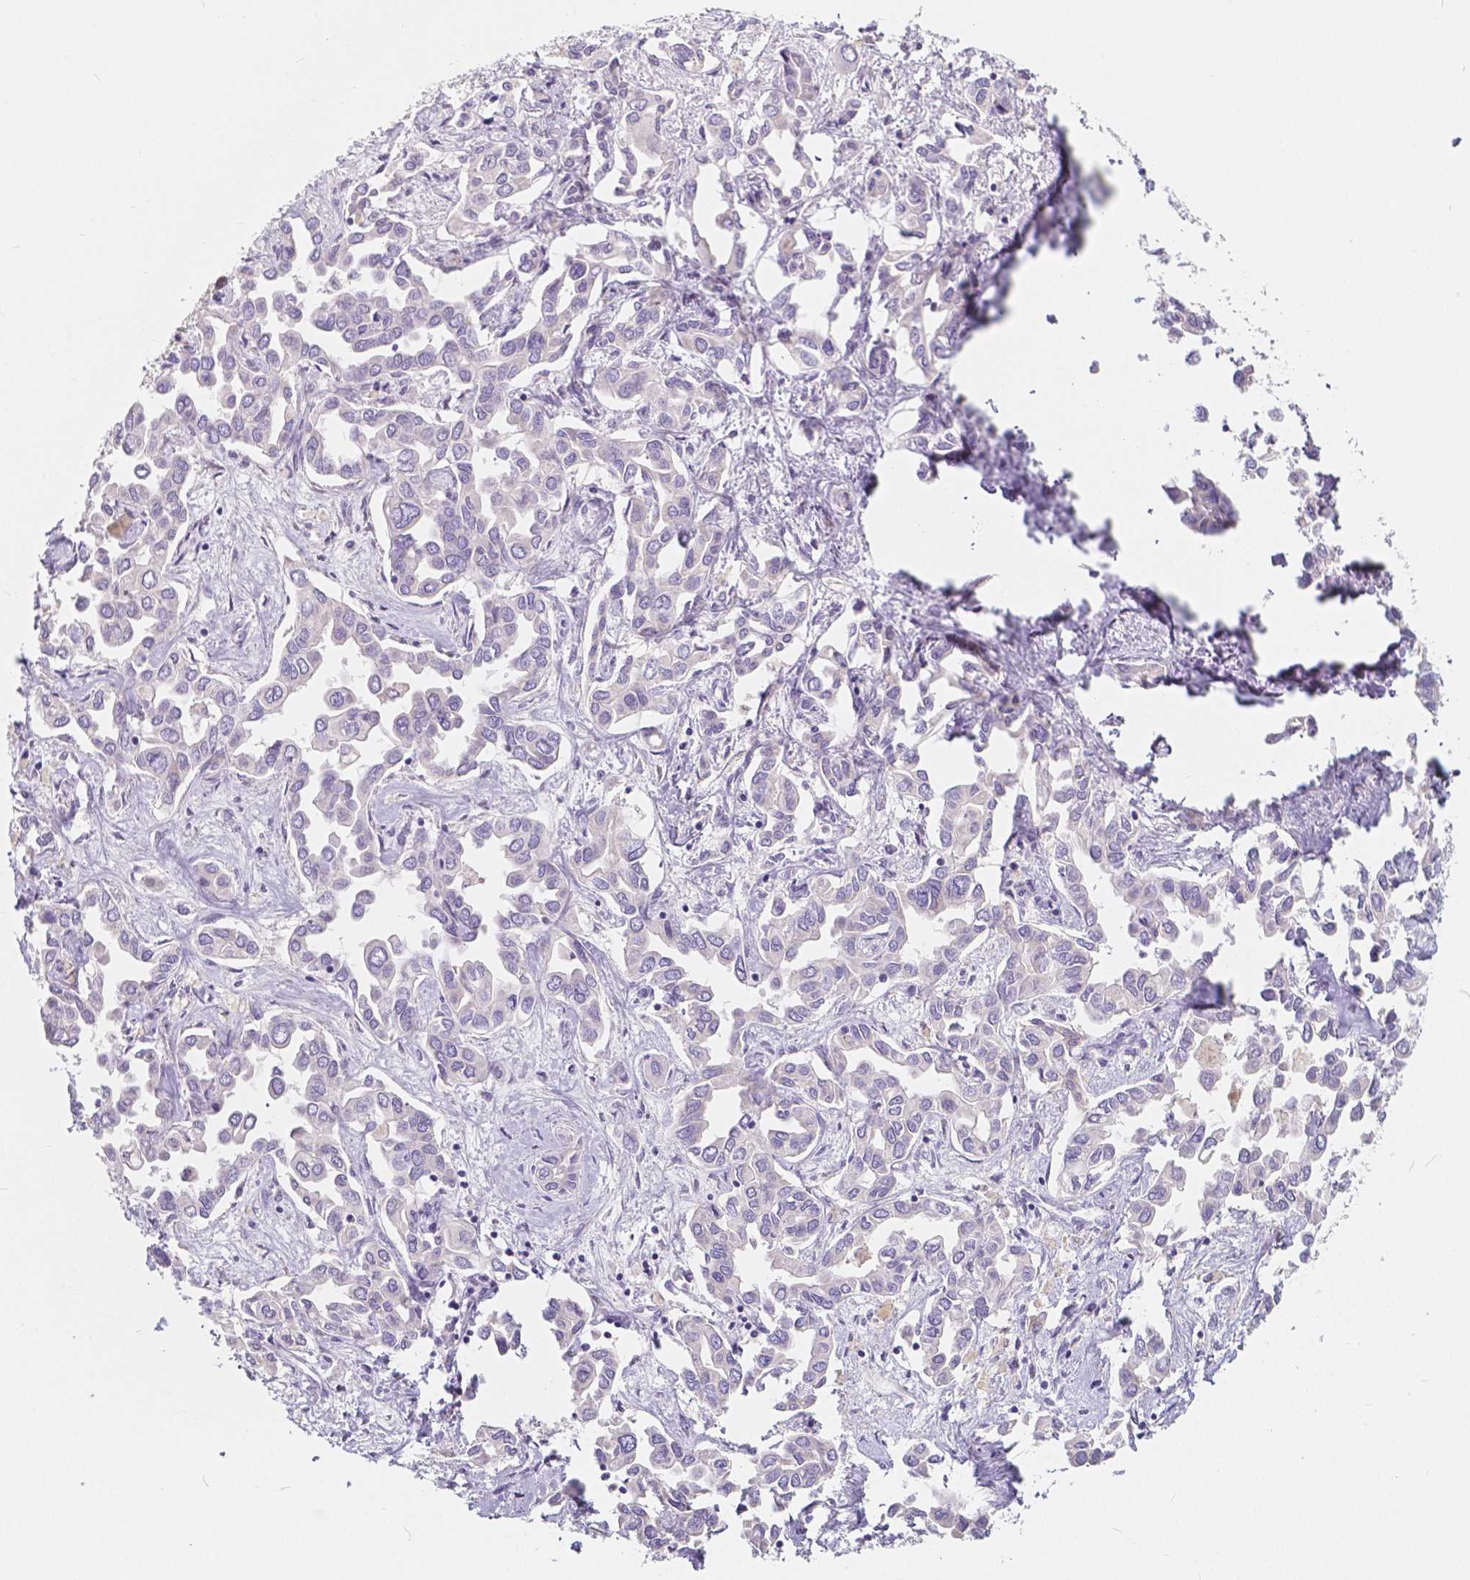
{"staining": {"intensity": "negative", "quantity": "none", "location": "none"}, "tissue": "liver cancer", "cell_type": "Tumor cells", "image_type": "cancer", "snomed": [{"axis": "morphology", "description": "Cholangiocarcinoma"}, {"axis": "topography", "description": "Liver"}], "caption": "Cholangiocarcinoma (liver) stained for a protein using immunohistochemistry displays no expression tumor cells.", "gene": "RNF186", "patient": {"sex": "female", "age": 64}}